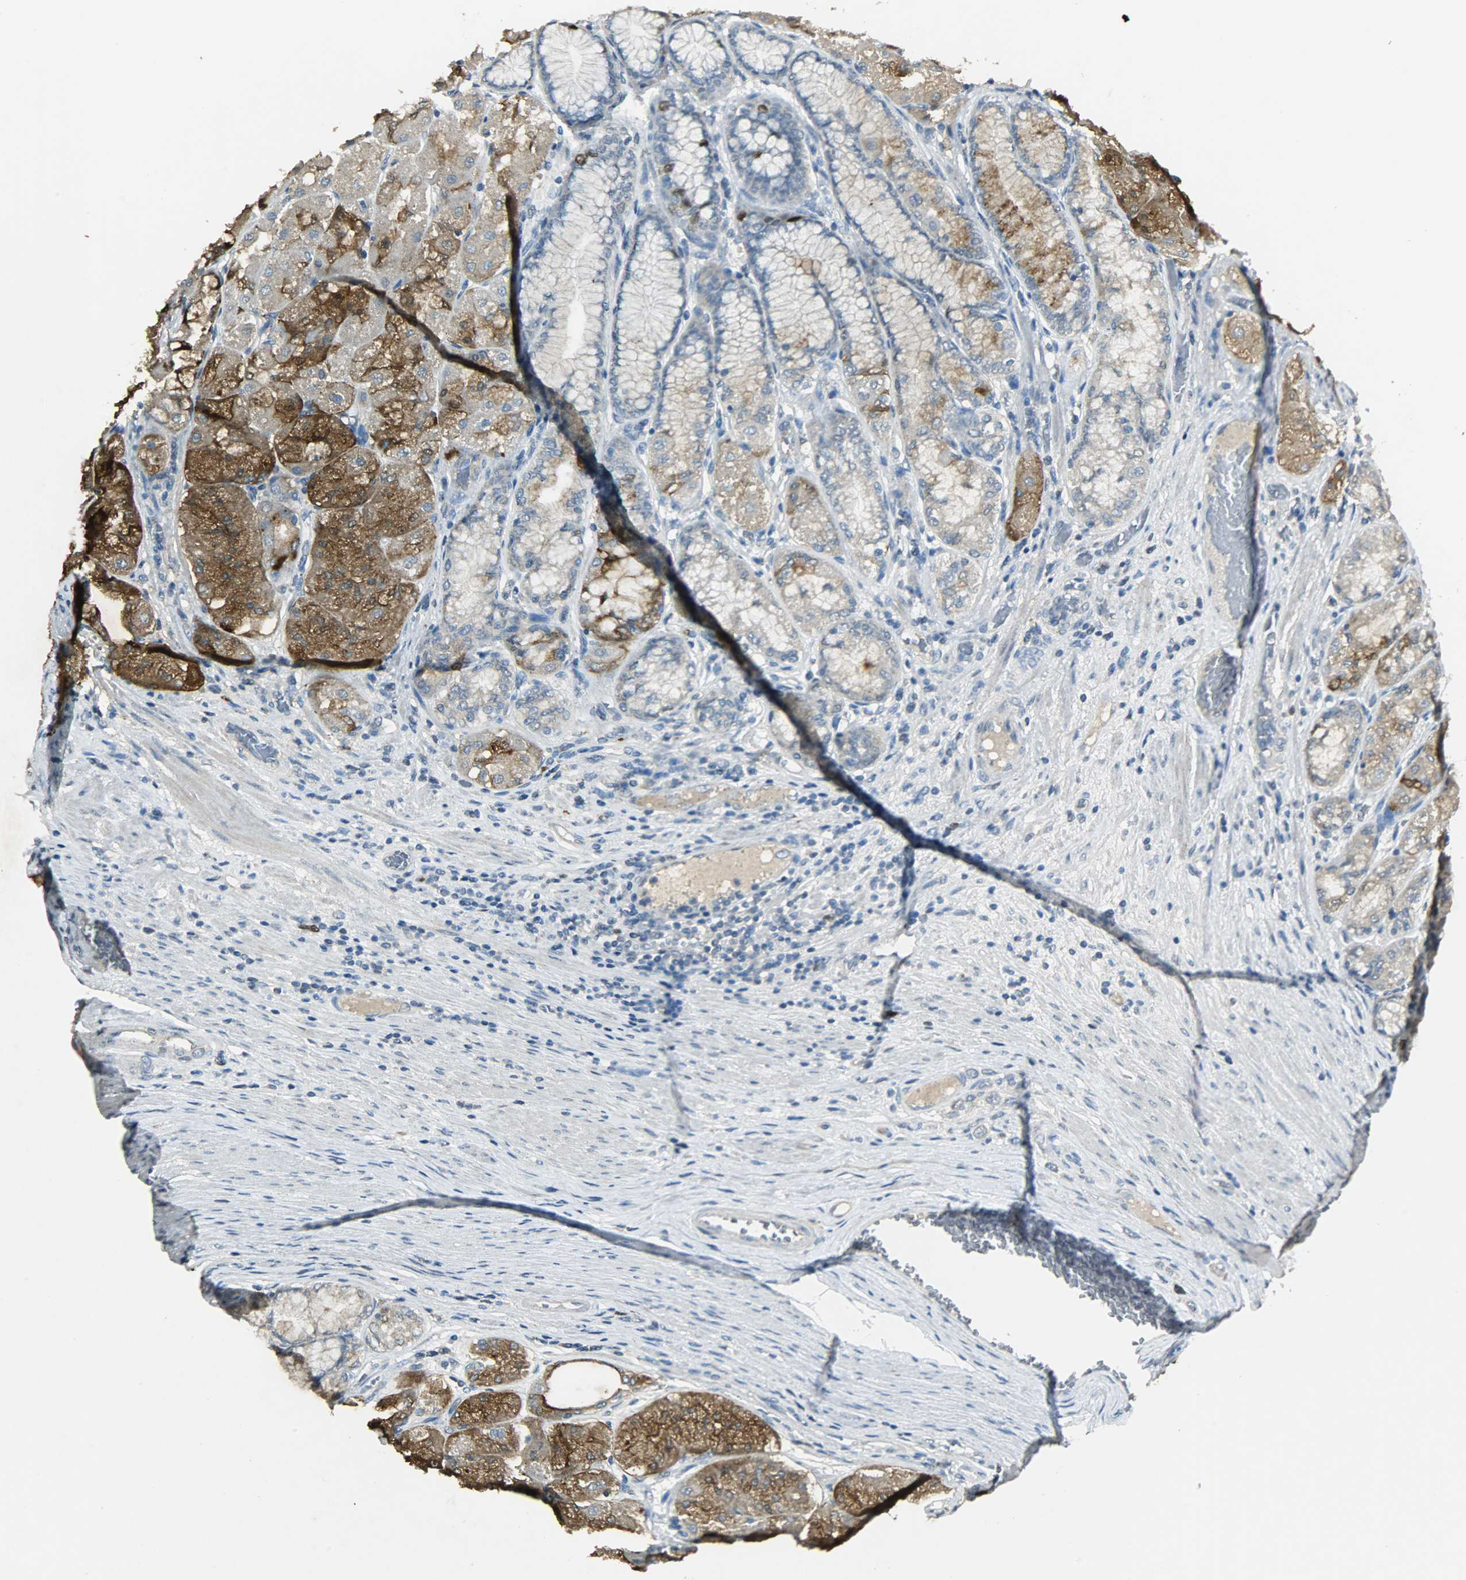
{"staining": {"intensity": "strong", "quantity": ">75%", "location": "cytoplasmic/membranous,nuclear"}, "tissue": "stomach", "cell_type": "Glandular cells", "image_type": "normal", "snomed": [{"axis": "morphology", "description": "Normal tissue, NOS"}, {"axis": "morphology", "description": "Adenocarcinoma, NOS"}, {"axis": "topography", "description": "Stomach"}, {"axis": "topography", "description": "Stomach, lower"}], "caption": "Immunohistochemical staining of benign stomach displays strong cytoplasmic/membranous,nuclear protein staining in approximately >75% of glandular cells.", "gene": "TPX2", "patient": {"sex": "female", "age": 65}}